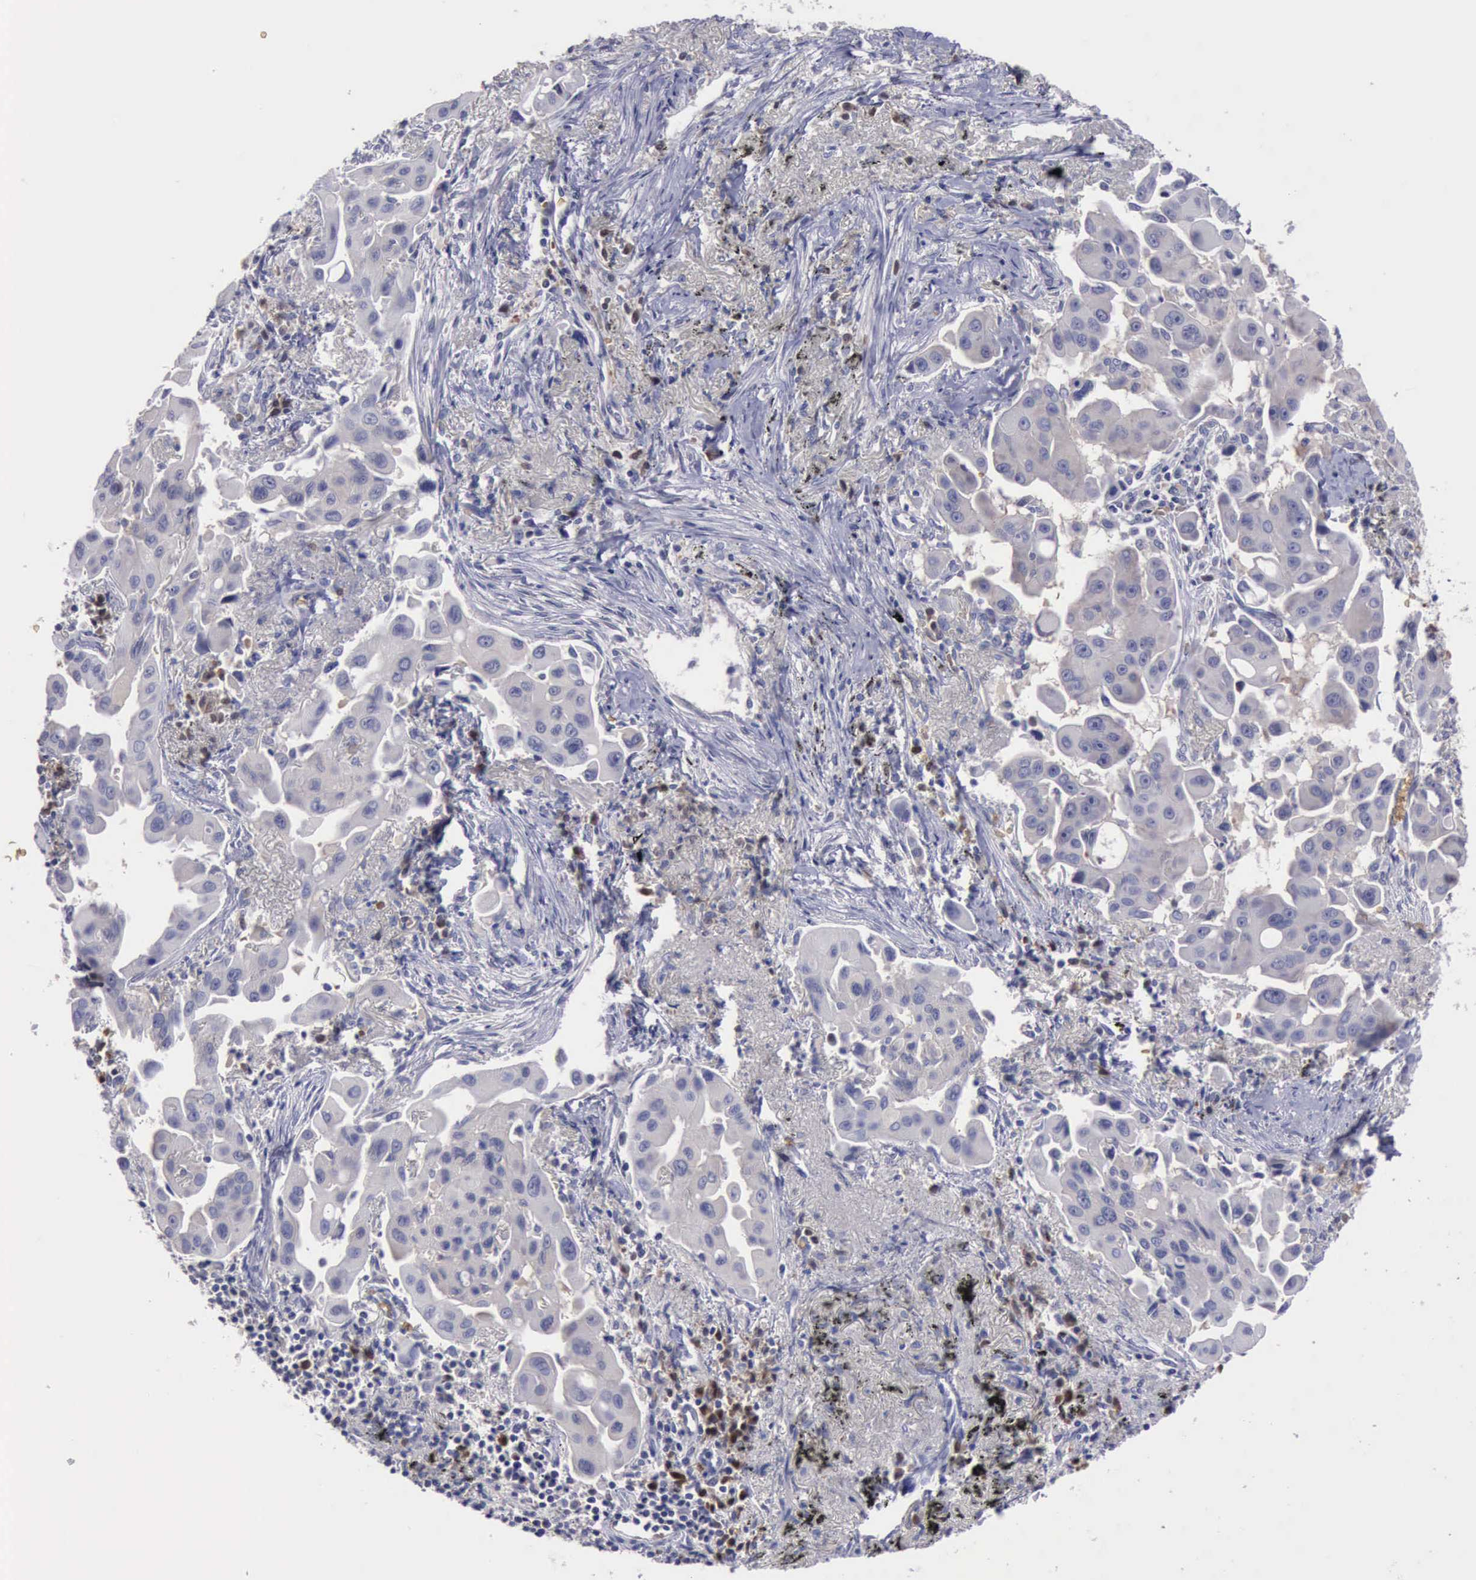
{"staining": {"intensity": "negative", "quantity": "none", "location": "none"}, "tissue": "lung cancer", "cell_type": "Tumor cells", "image_type": "cancer", "snomed": [{"axis": "morphology", "description": "Adenocarcinoma, NOS"}, {"axis": "topography", "description": "Lung"}], "caption": "An IHC histopathology image of lung cancer is shown. There is no staining in tumor cells of lung cancer.", "gene": "CEP128", "patient": {"sex": "male", "age": 68}}